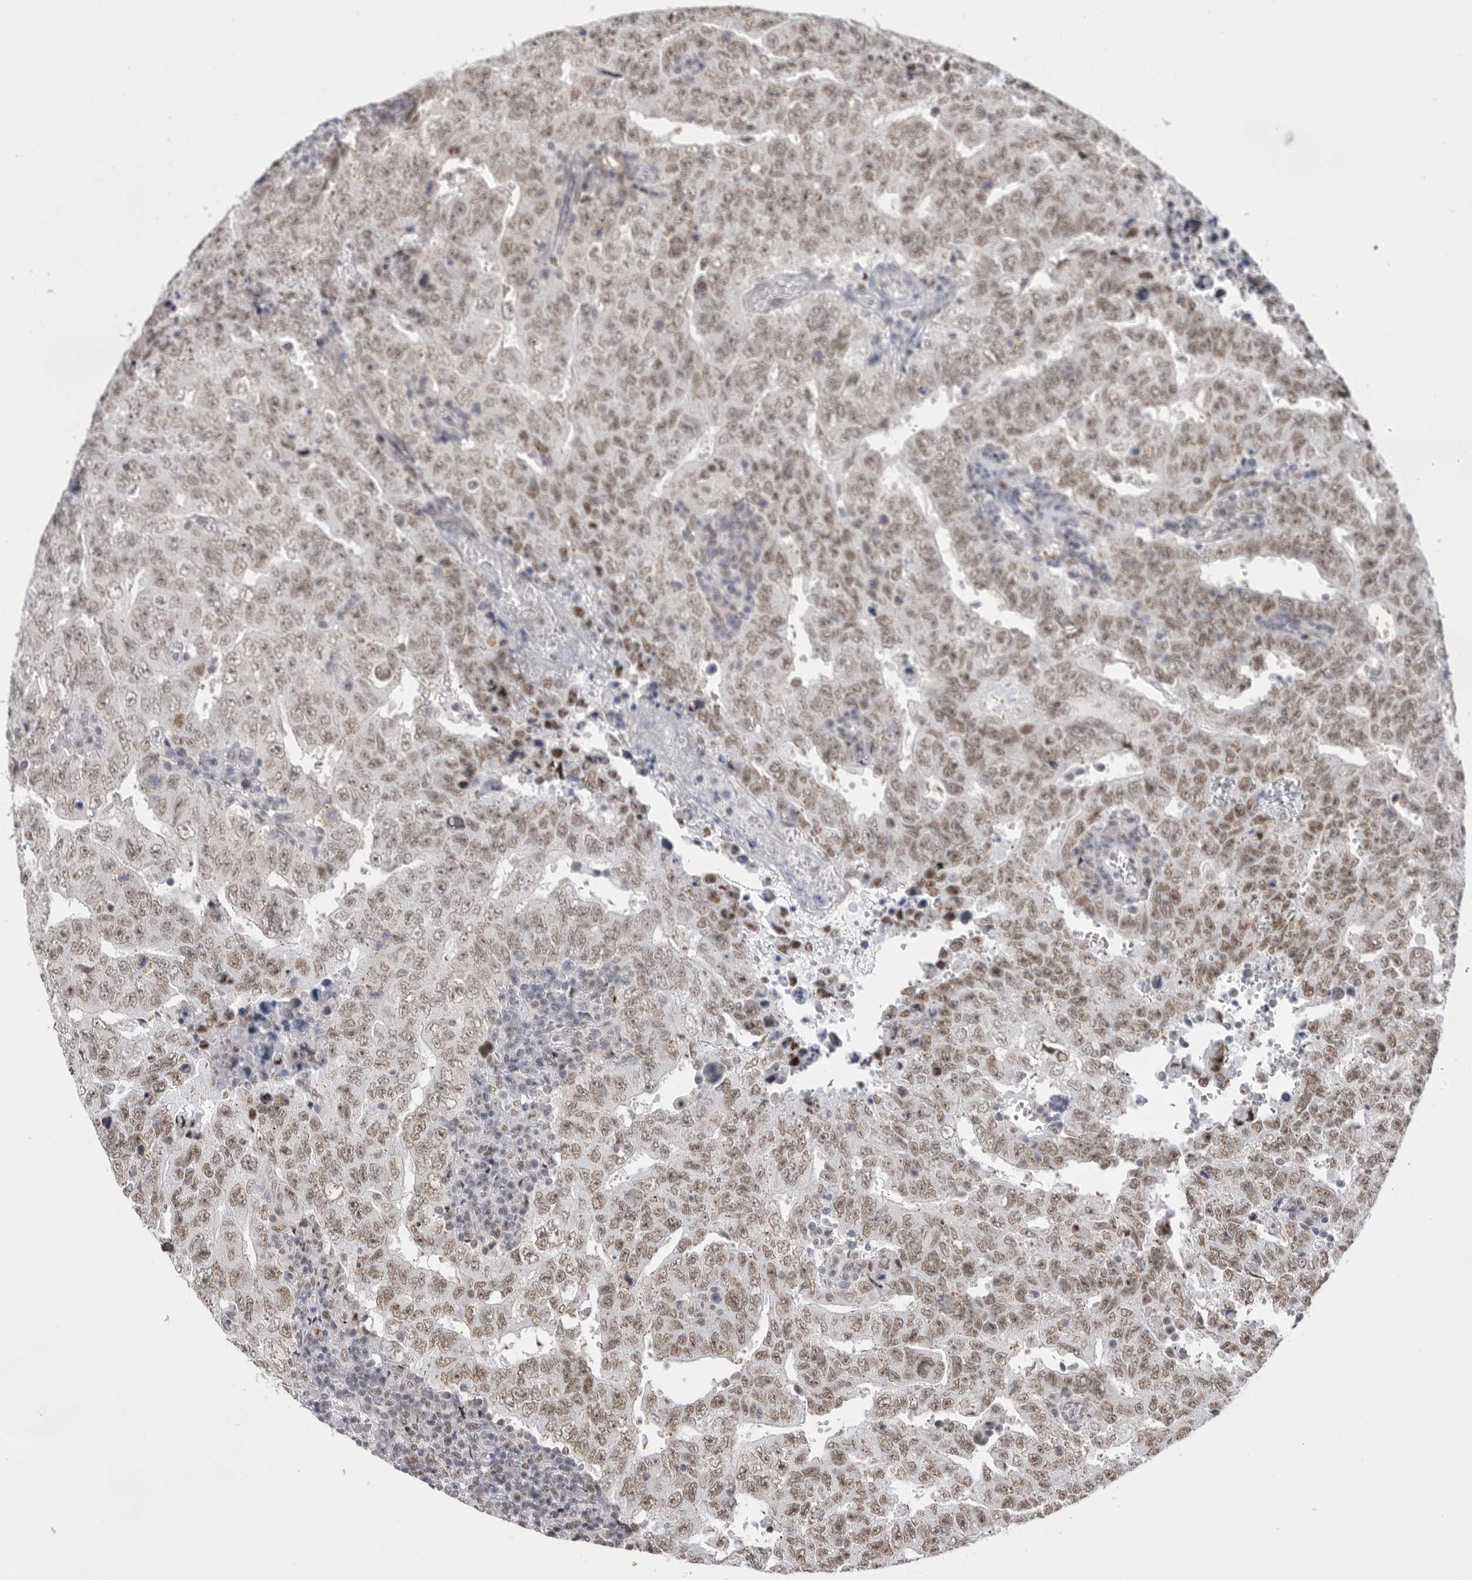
{"staining": {"intensity": "moderate", "quantity": "25%-75%", "location": "nuclear"}, "tissue": "testis cancer", "cell_type": "Tumor cells", "image_type": "cancer", "snomed": [{"axis": "morphology", "description": "Carcinoma, Embryonal, NOS"}, {"axis": "topography", "description": "Testis"}], "caption": "Embryonal carcinoma (testis) stained for a protein (brown) demonstrates moderate nuclear positive expression in approximately 25%-75% of tumor cells.", "gene": "BCLAF3", "patient": {"sex": "male", "age": 26}}